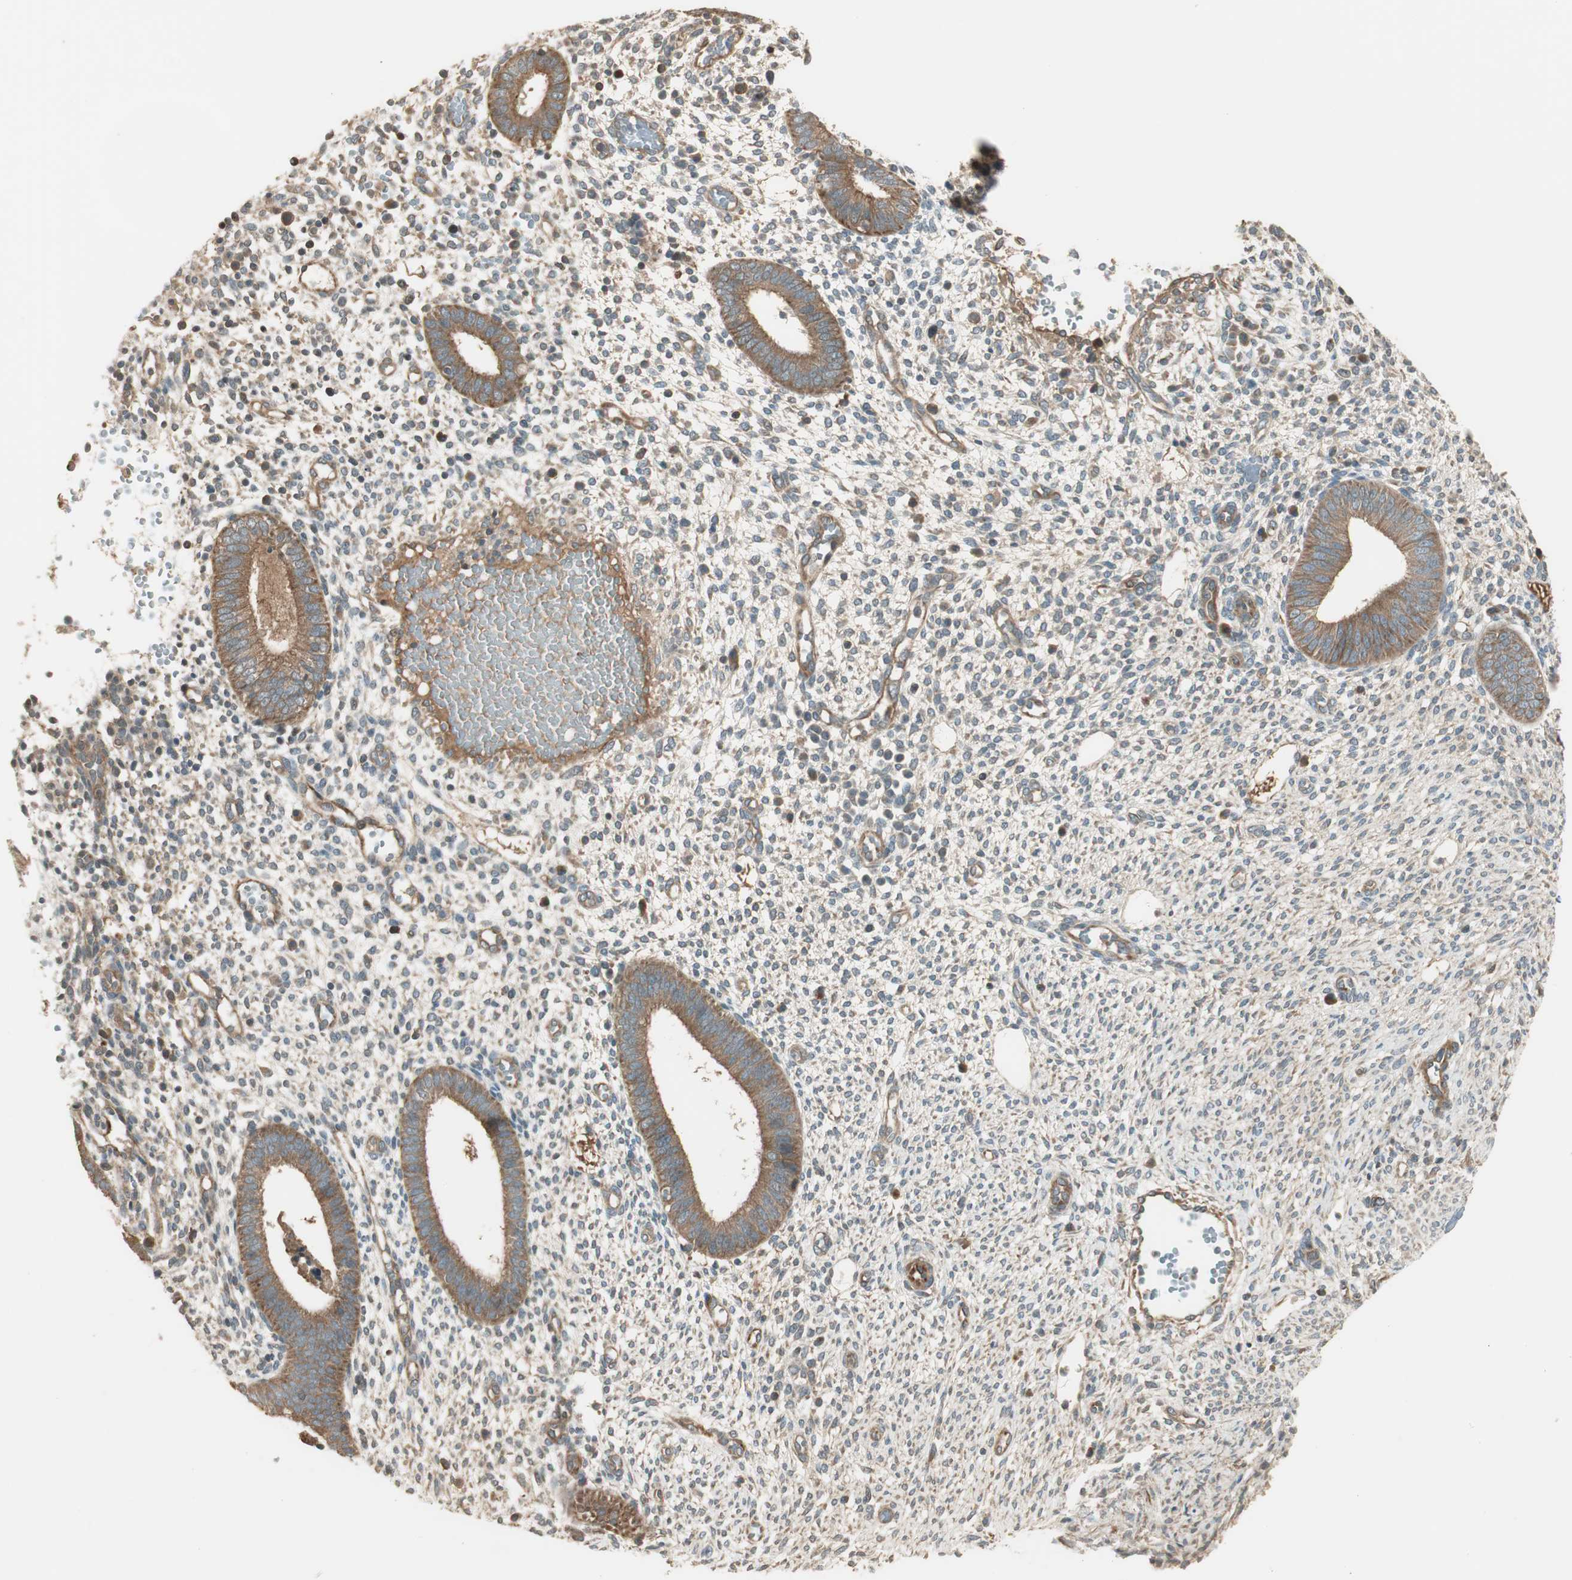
{"staining": {"intensity": "weak", "quantity": "<25%", "location": "cytoplasmic/membranous"}, "tissue": "endometrium", "cell_type": "Cells in endometrial stroma", "image_type": "normal", "snomed": [{"axis": "morphology", "description": "Normal tissue, NOS"}, {"axis": "topography", "description": "Endometrium"}], "caption": "This is an immunohistochemistry (IHC) photomicrograph of benign human endometrium. There is no expression in cells in endometrial stroma.", "gene": "PFDN5", "patient": {"sex": "female", "age": 35}}